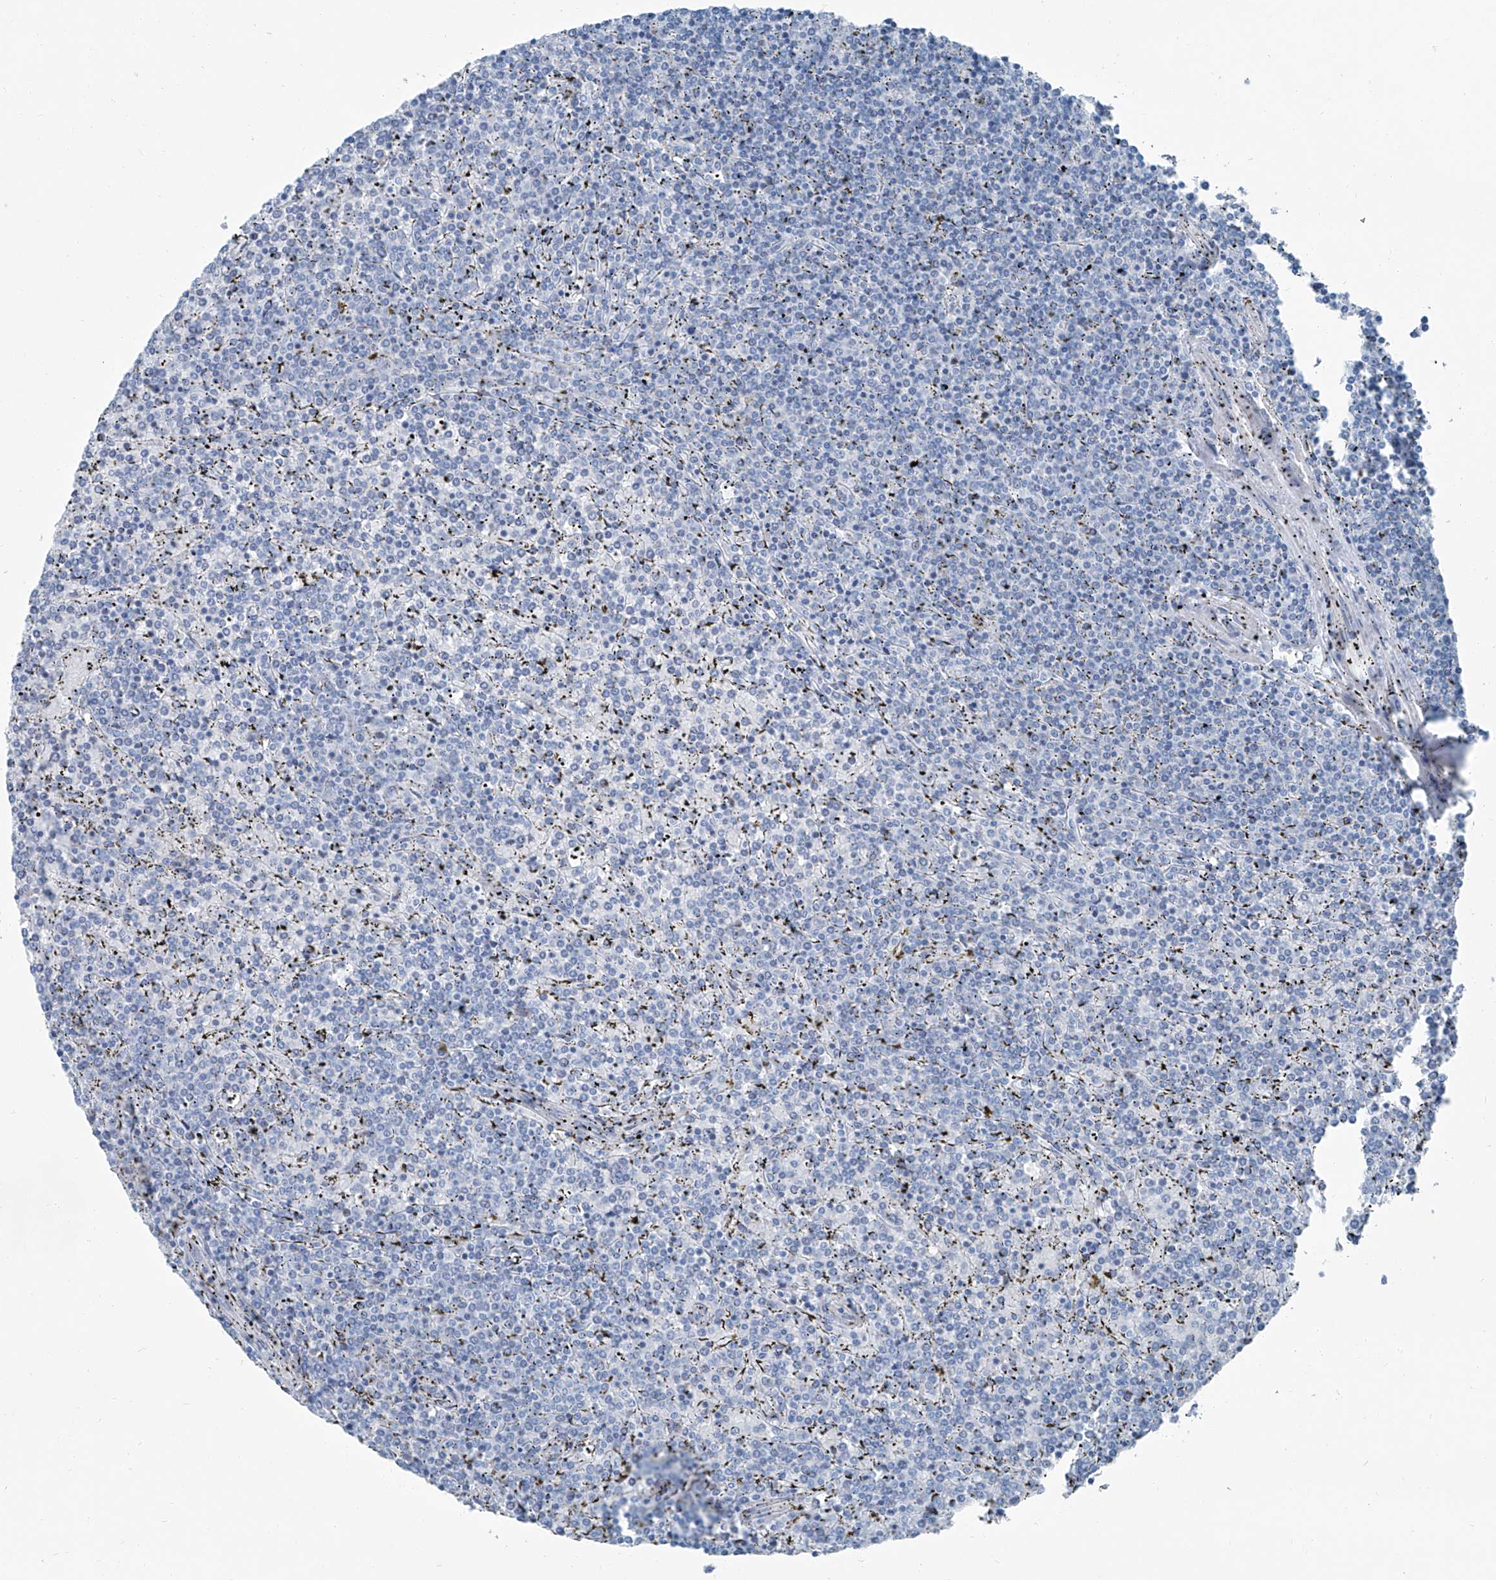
{"staining": {"intensity": "negative", "quantity": "none", "location": "none"}, "tissue": "lymphoma", "cell_type": "Tumor cells", "image_type": "cancer", "snomed": [{"axis": "morphology", "description": "Malignant lymphoma, non-Hodgkin's type, Low grade"}, {"axis": "topography", "description": "Spleen"}], "caption": "High power microscopy photomicrograph of an immunohistochemistry (IHC) photomicrograph of lymphoma, revealing no significant staining in tumor cells.", "gene": "RGN", "patient": {"sex": "female", "age": 19}}